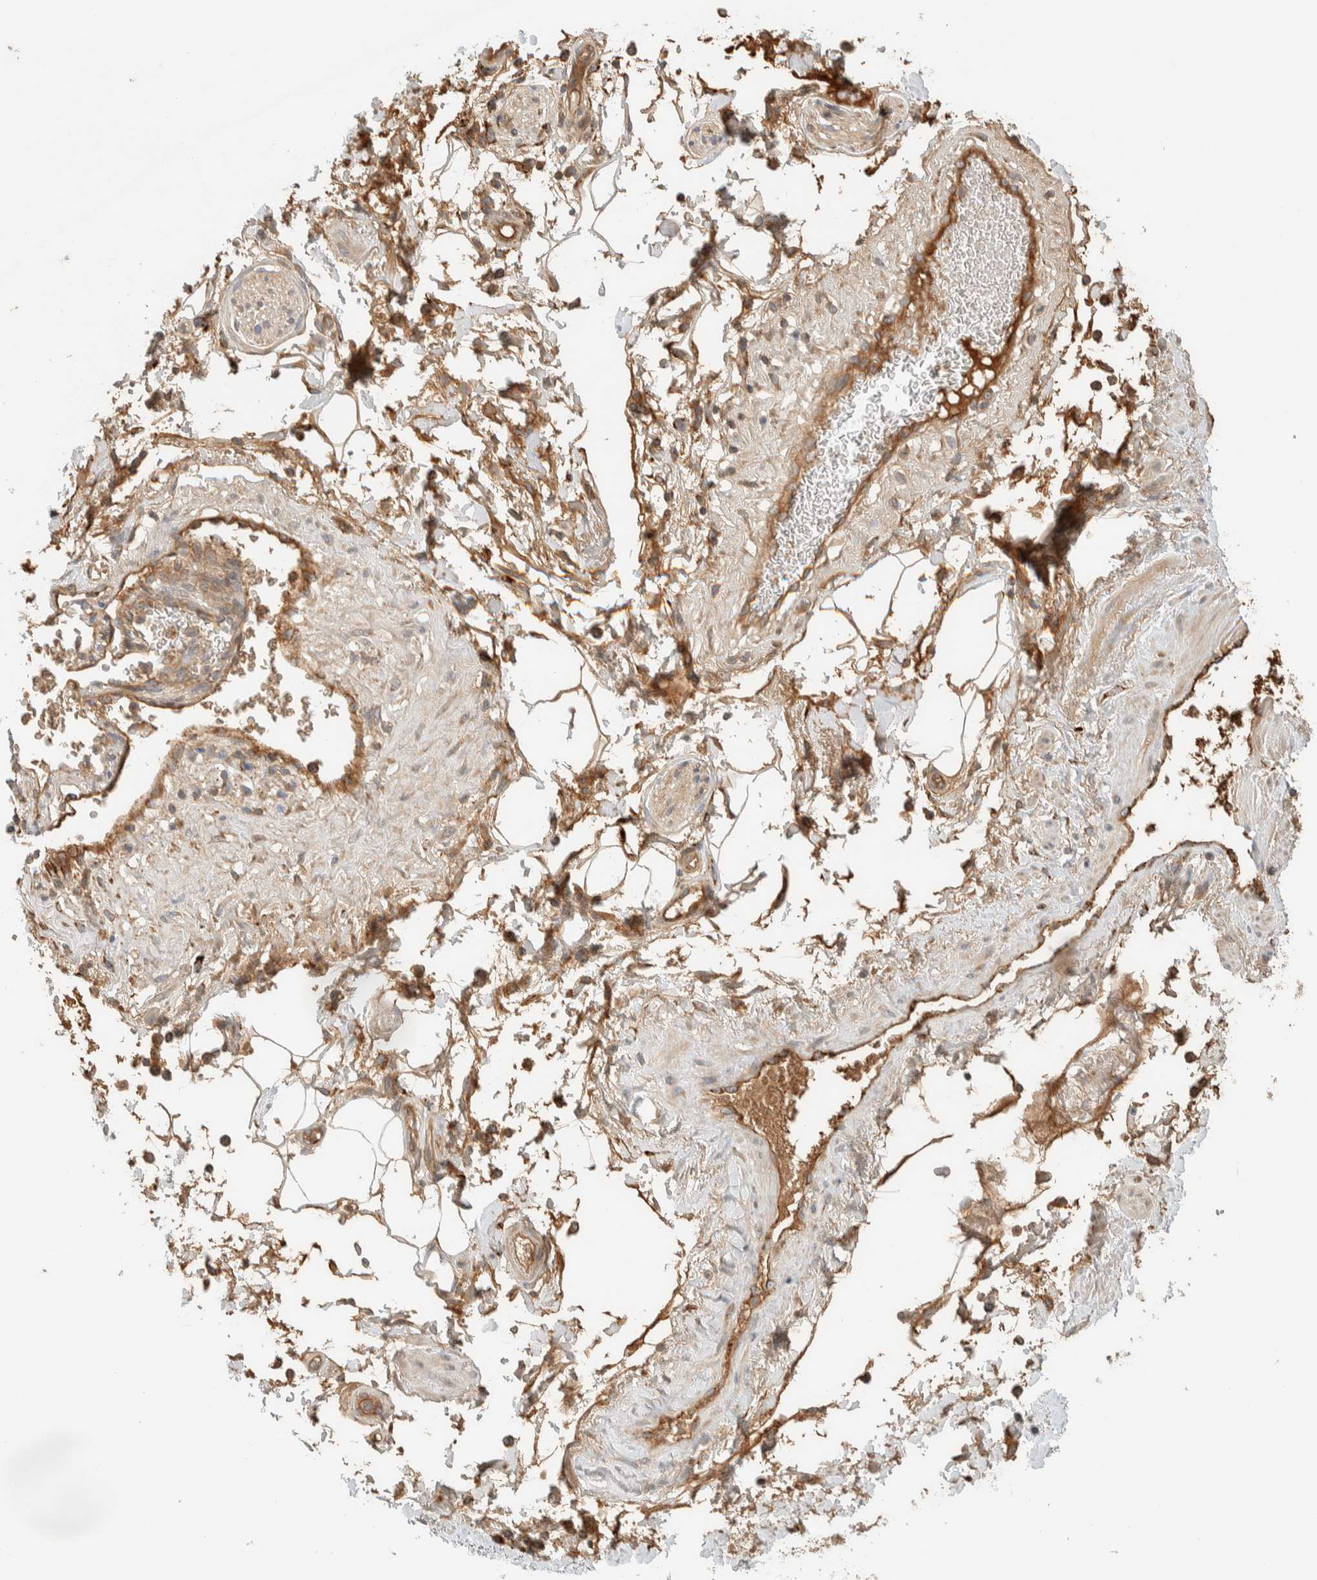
{"staining": {"intensity": "moderate", "quantity": ">75%", "location": "cytoplasmic/membranous"}, "tissue": "adipose tissue", "cell_type": "Adipocytes", "image_type": "normal", "snomed": [{"axis": "morphology", "description": "Normal tissue, NOS"}, {"axis": "topography", "description": "Soft tissue"}, {"axis": "topography", "description": "Peripheral nerve tissue"}], "caption": "IHC of unremarkable adipose tissue demonstrates medium levels of moderate cytoplasmic/membranous positivity in about >75% of adipocytes.", "gene": "FAM167A", "patient": {"sex": "female", "age": 71}}